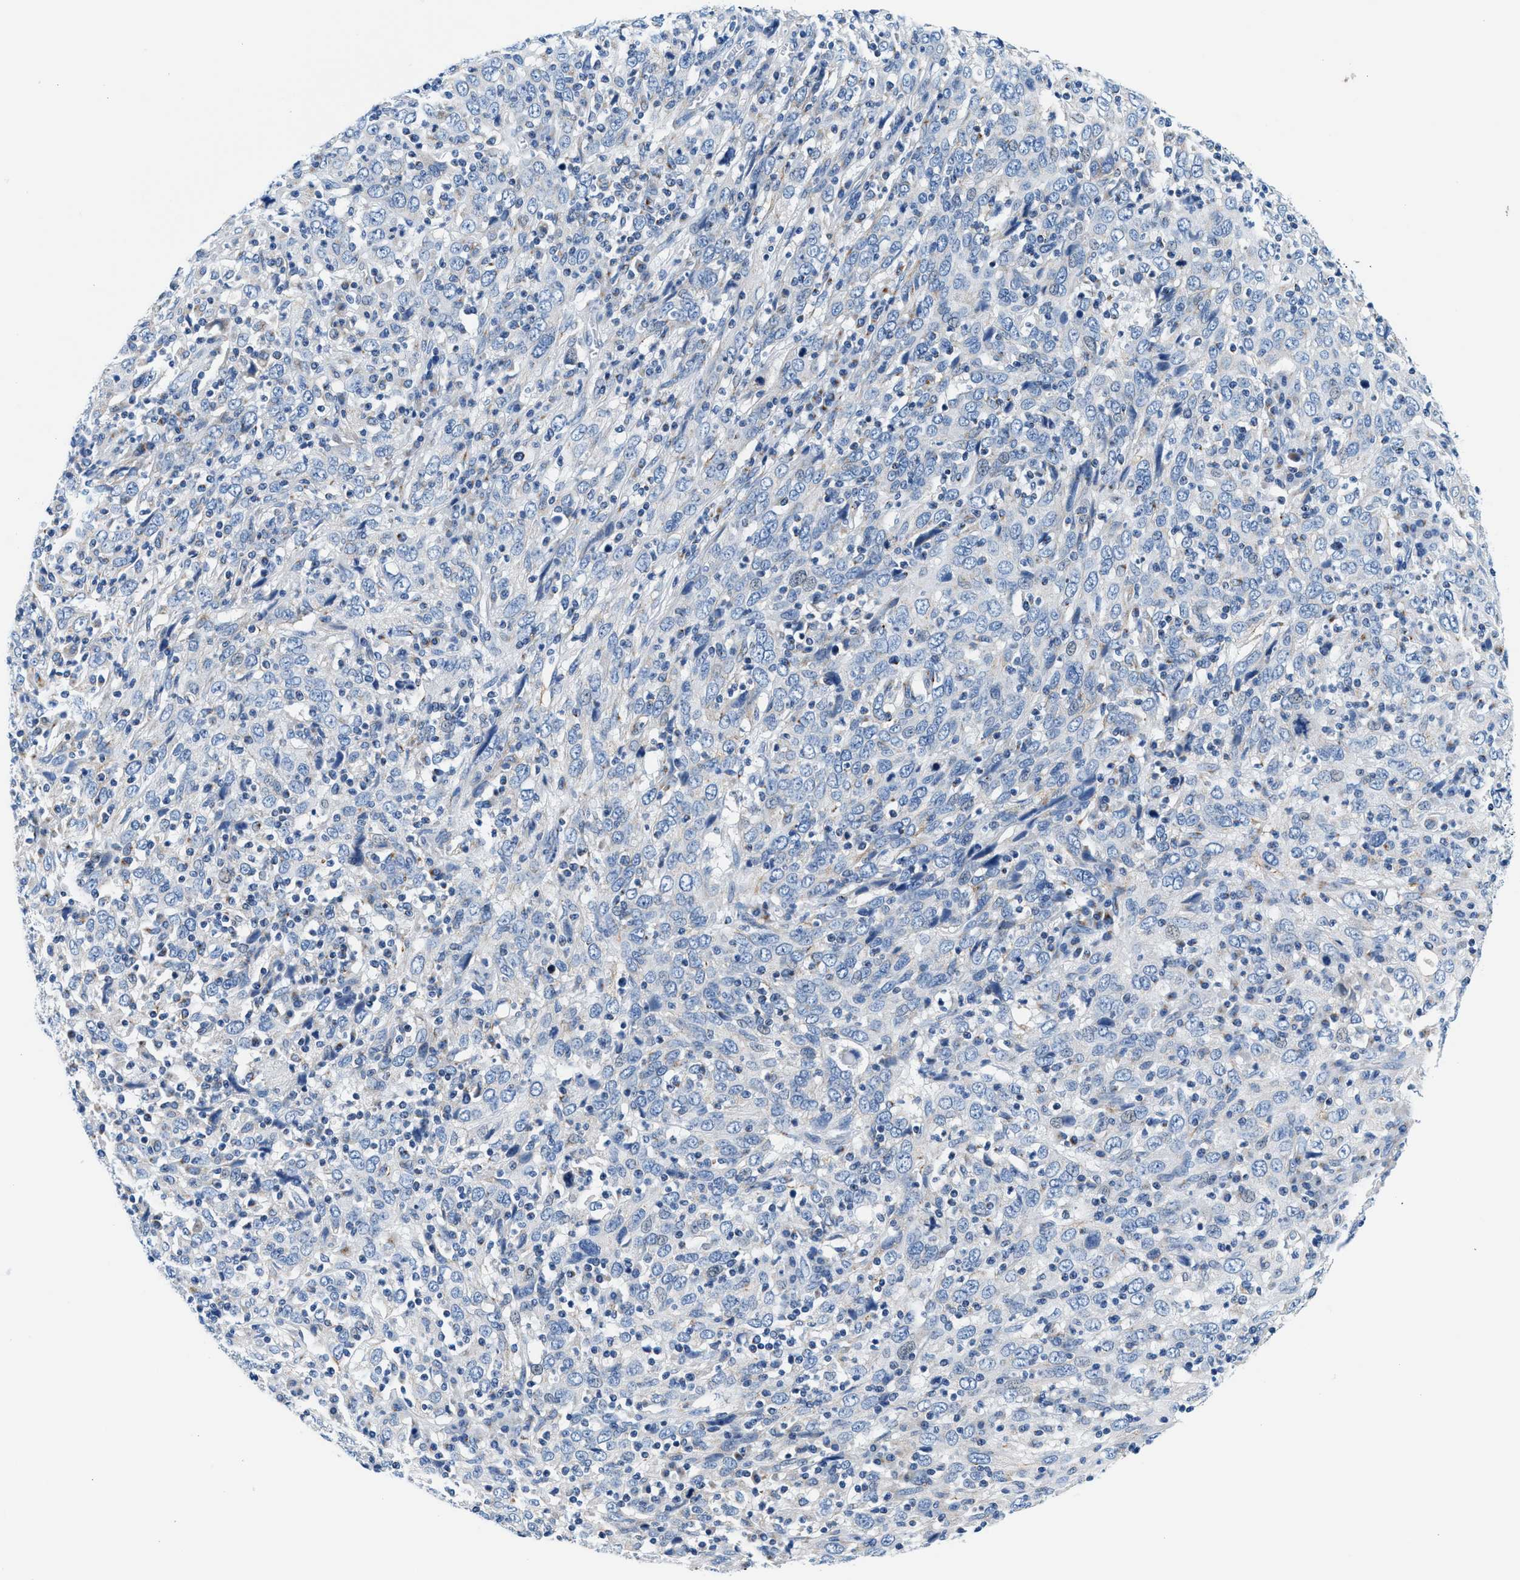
{"staining": {"intensity": "negative", "quantity": "none", "location": "none"}, "tissue": "cervical cancer", "cell_type": "Tumor cells", "image_type": "cancer", "snomed": [{"axis": "morphology", "description": "Squamous cell carcinoma, NOS"}, {"axis": "topography", "description": "Cervix"}], "caption": "Immunohistochemistry (IHC) photomicrograph of cervical cancer (squamous cell carcinoma) stained for a protein (brown), which shows no positivity in tumor cells.", "gene": "VPS53", "patient": {"sex": "female", "age": 46}}